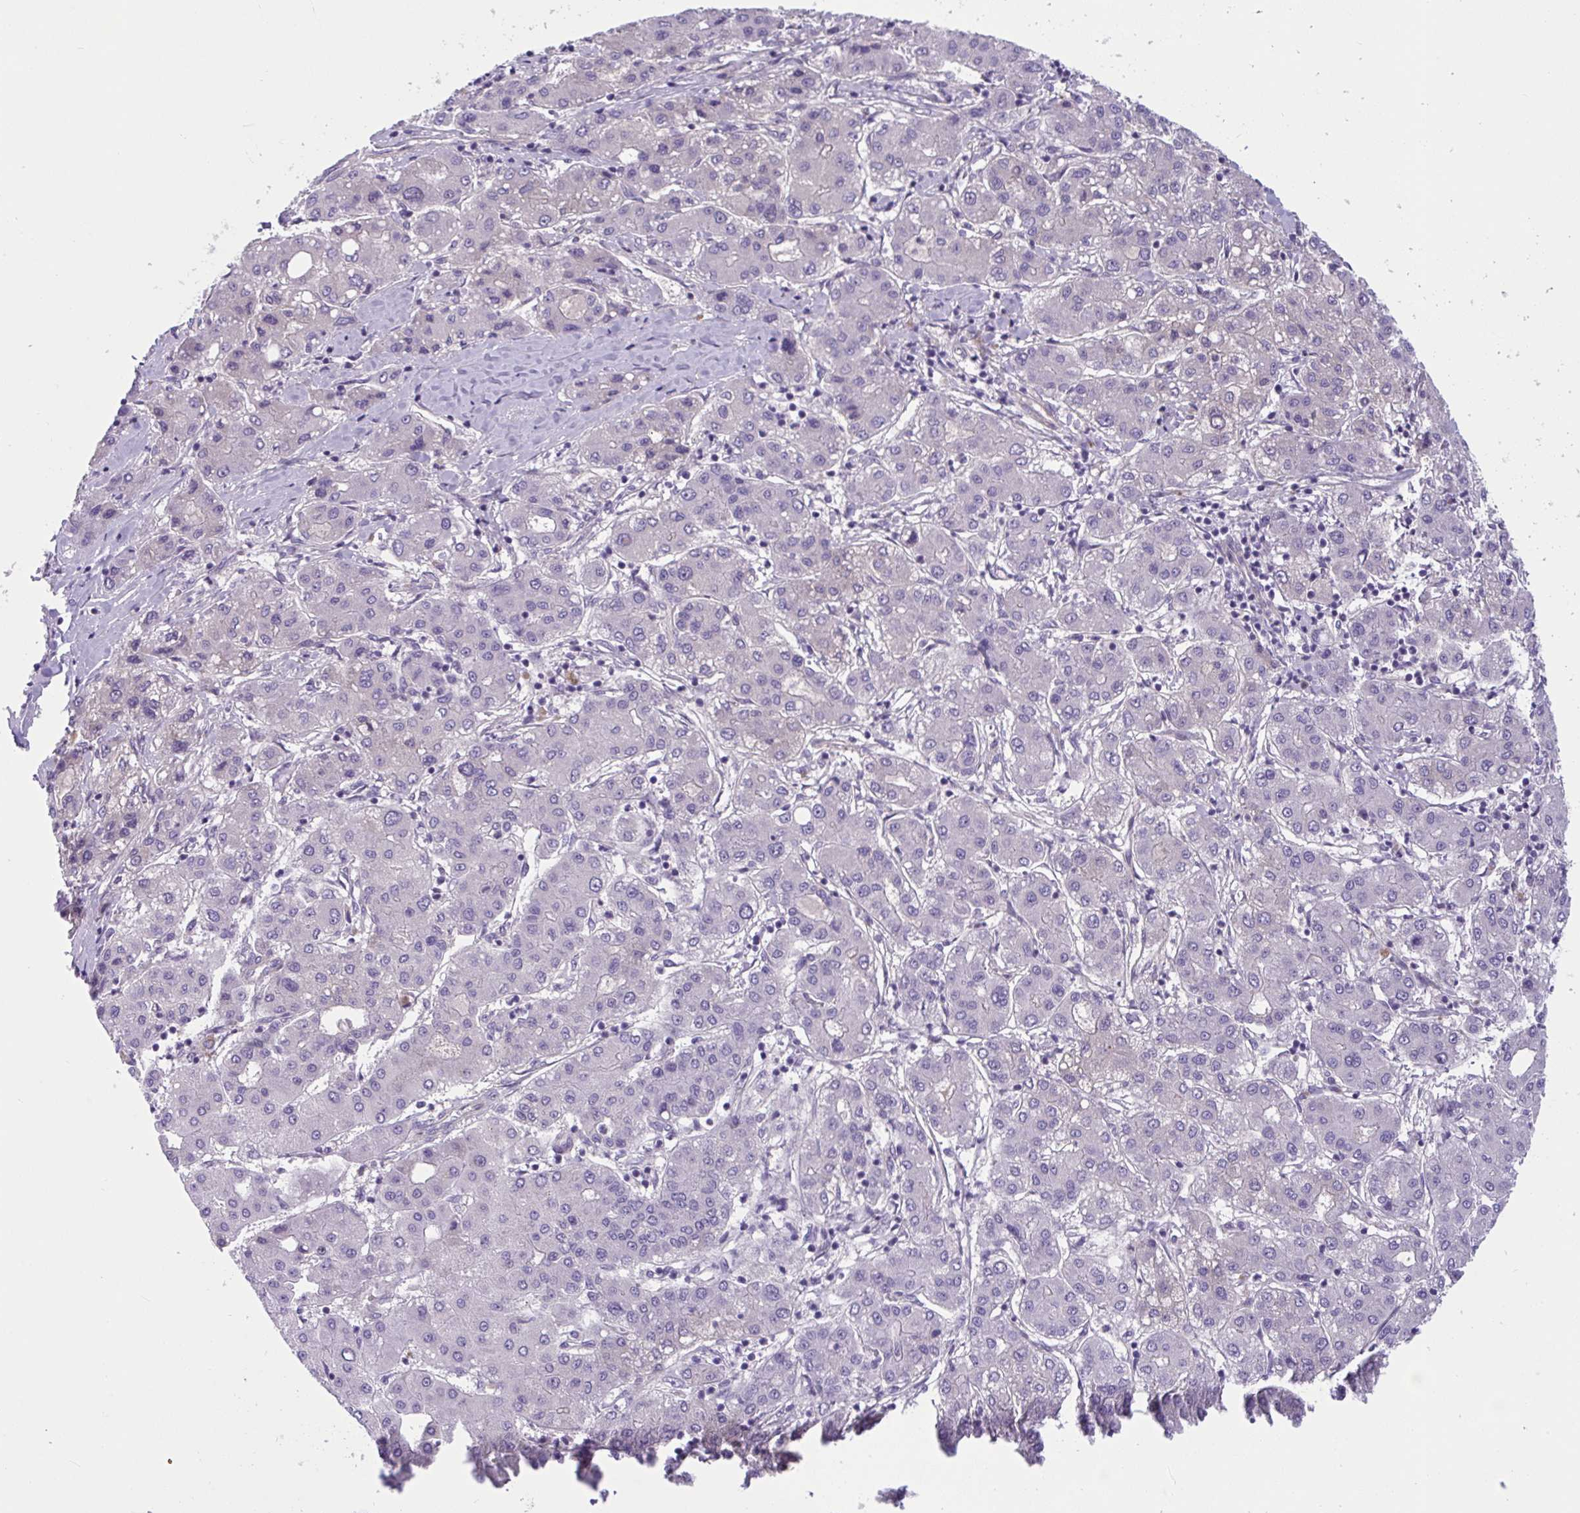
{"staining": {"intensity": "negative", "quantity": "none", "location": "none"}, "tissue": "liver cancer", "cell_type": "Tumor cells", "image_type": "cancer", "snomed": [{"axis": "morphology", "description": "Carcinoma, Hepatocellular, NOS"}, {"axis": "topography", "description": "Liver"}], "caption": "Tumor cells show no significant positivity in liver hepatocellular carcinoma. The staining is performed using DAB (3,3'-diaminobenzidine) brown chromogen with nuclei counter-stained in using hematoxylin.", "gene": "TTC7B", "patient": {"sex": "male", "age": 65}}